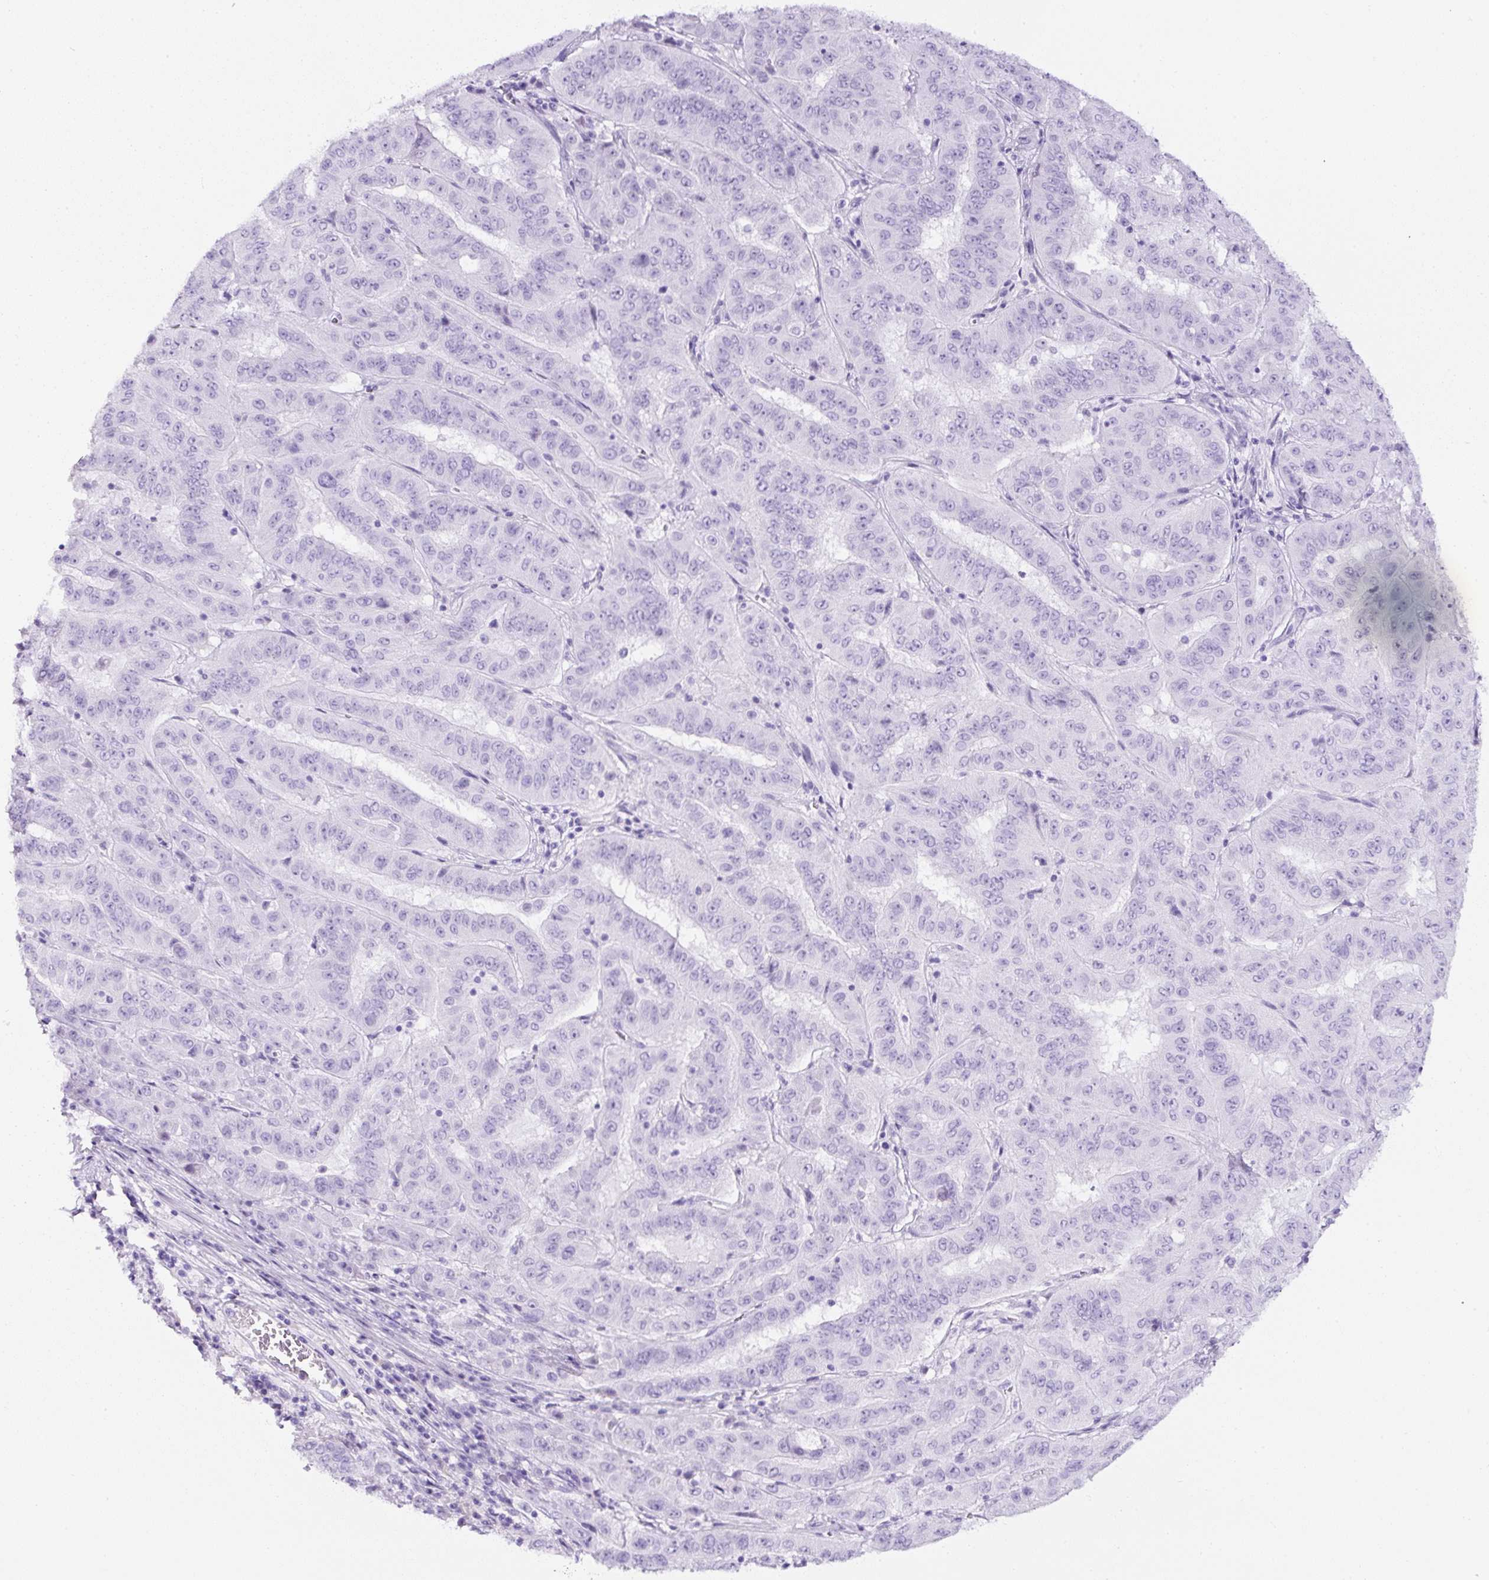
{"staining": {"intensity": "negative", "quantity": "none", "location": "none"}, "tissue": "pancreatic cancer", "cell_type": "Tumor cells", "image_type": "cancer", "snomed": [{"axis": "morphology", "description": "Adenocarcinoma, NOS"}, {"axis": "topography", "description": "Pancreas"}], "caption": "DAB immunohistochemical staining of pancreatic adenocarcinoma displays no significant positivity in tumor cells.", "gene": "TMEM200B", "patient": {"sex": "male", "age": 63}}